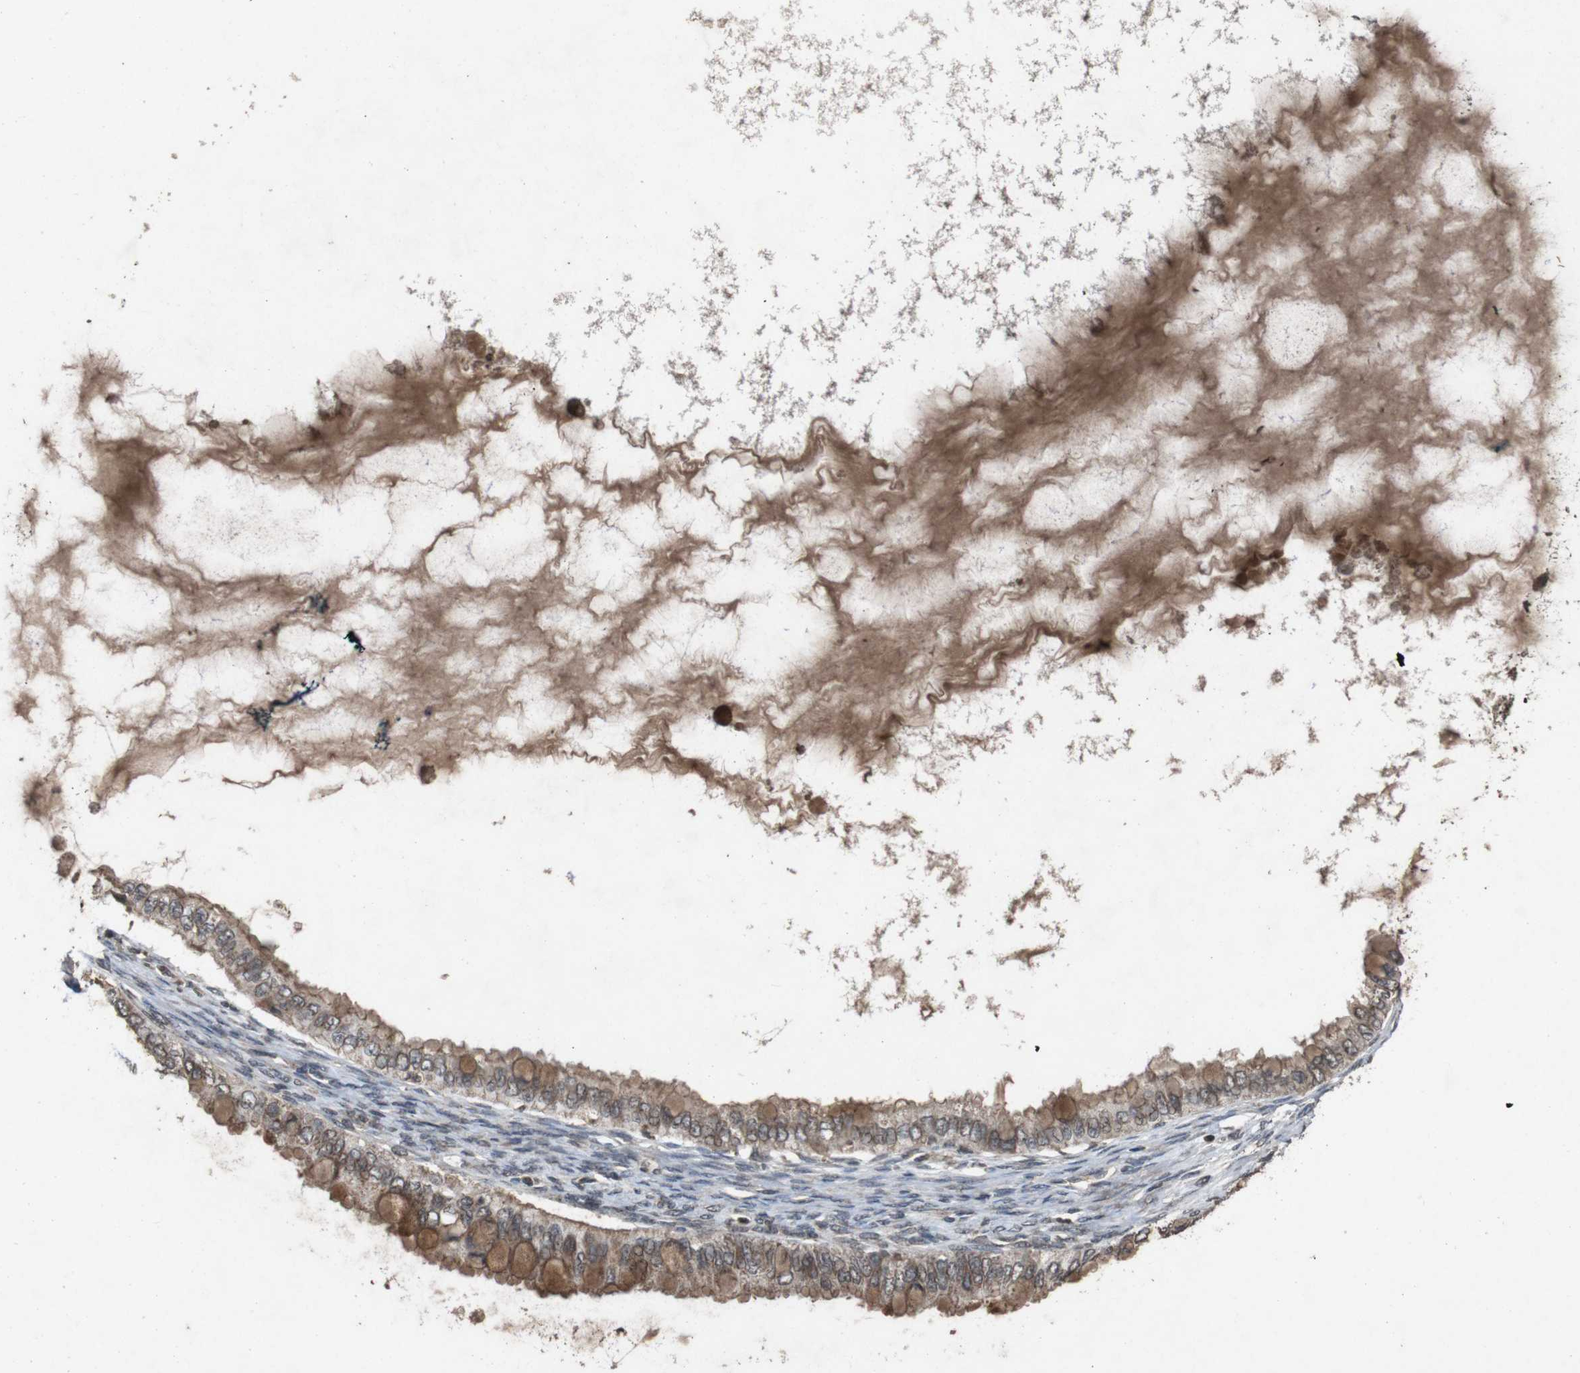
{"staining": {"intensity": "weak", "quantity": ">75%", "location": "cytoplasmic/membranous"}, "tissue": "ovarian cancer", "cell_type": "Tumor cells", "image_type": "cancer", "snomed": [{"axis": "morphology", "description": "Cystadenocarcinoma, mucinous, NOS"}, {"axis": "topography", "description": "Ovary"}], "caption": "Weak cytoplasmic/membranous protein staining is seen in approximately >75% of tumor cells in mucinous cystadenocarcinoma (ovarian).", "gene": "SORL1", "patient": {"sex": "female", "age": 80}}